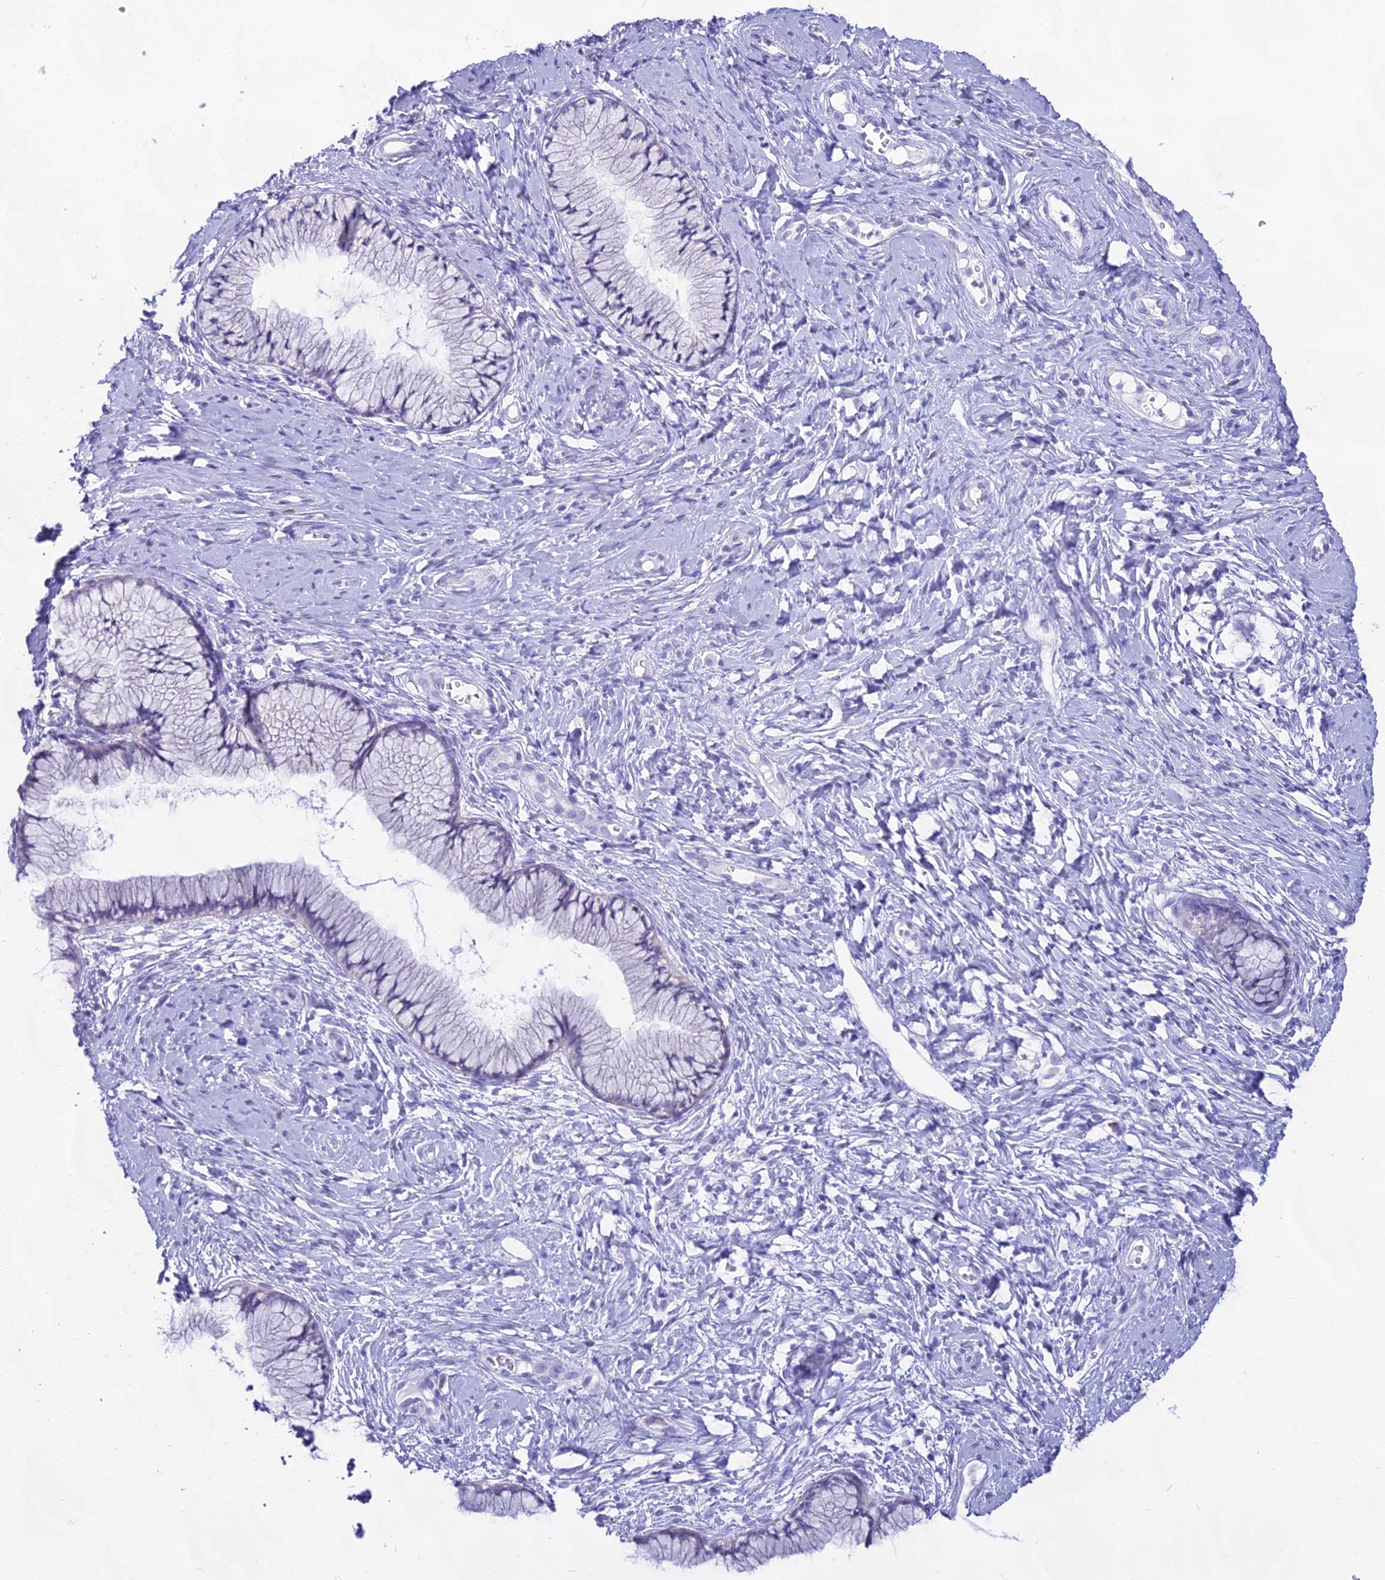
{"staining": {"intensity": "weak", "quantity": "<25%", "location": "cytoplasmic/membranous"}, "tissue": "cervix", "cell_type": "Glandular cells", "image_type": "normal", "snomed": [{"axis": "morphology", "description": "Normal tissue, NOS"}, {"axis": "topography", "description": "Cervix"}], "caption": "Glandular cells are negative for protein expression in benign human cervix. (Brightfield microscopy of DAB immunohistochemistry at high magnification).", "gene": "CGB1", "patient": {"sex": "female", "age": 42}}